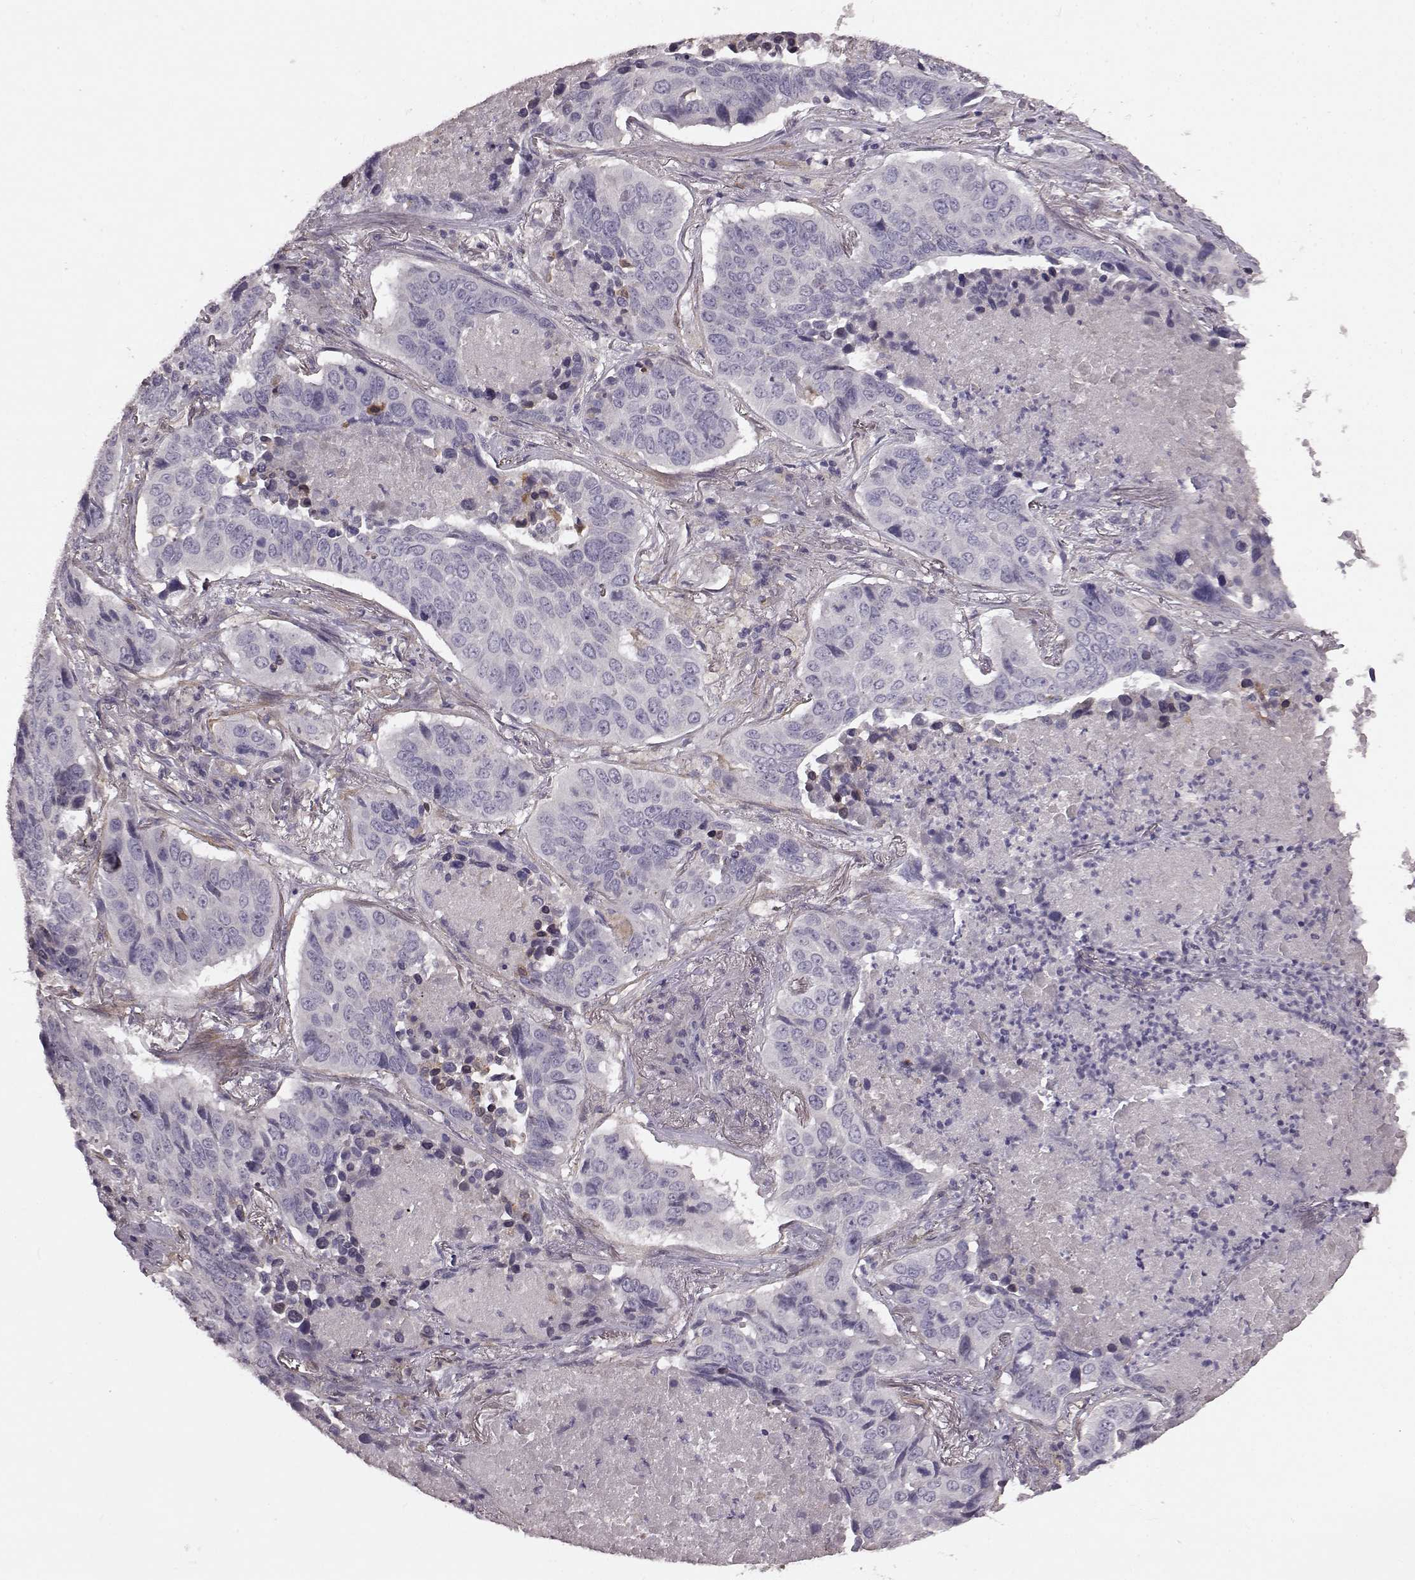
{"staining": {"intensity": "negative", "quantity": "none", "location": "none"}, "tissue": "lung cancer", "cell_type": "Tumor cells", "image_type": "cancer", "snomed": [{"axis": "morphology", "description": "Normal tissue, NOS"}, {"axis": "morphology", "description": "Squamous cell carcinoma, NOS"}, {"axis": "topography", "description": "Bronchus"}, {"axis": "topography", "description": "Lung"}], "caption": "This is a histopathology image of IHC staining of lung cancer, which shows no expression in tumor cells. (IHC, brightfield microscopy, high magnification).", "gene": "GRK1", "patient": {"sex": "male", "age": 64}}